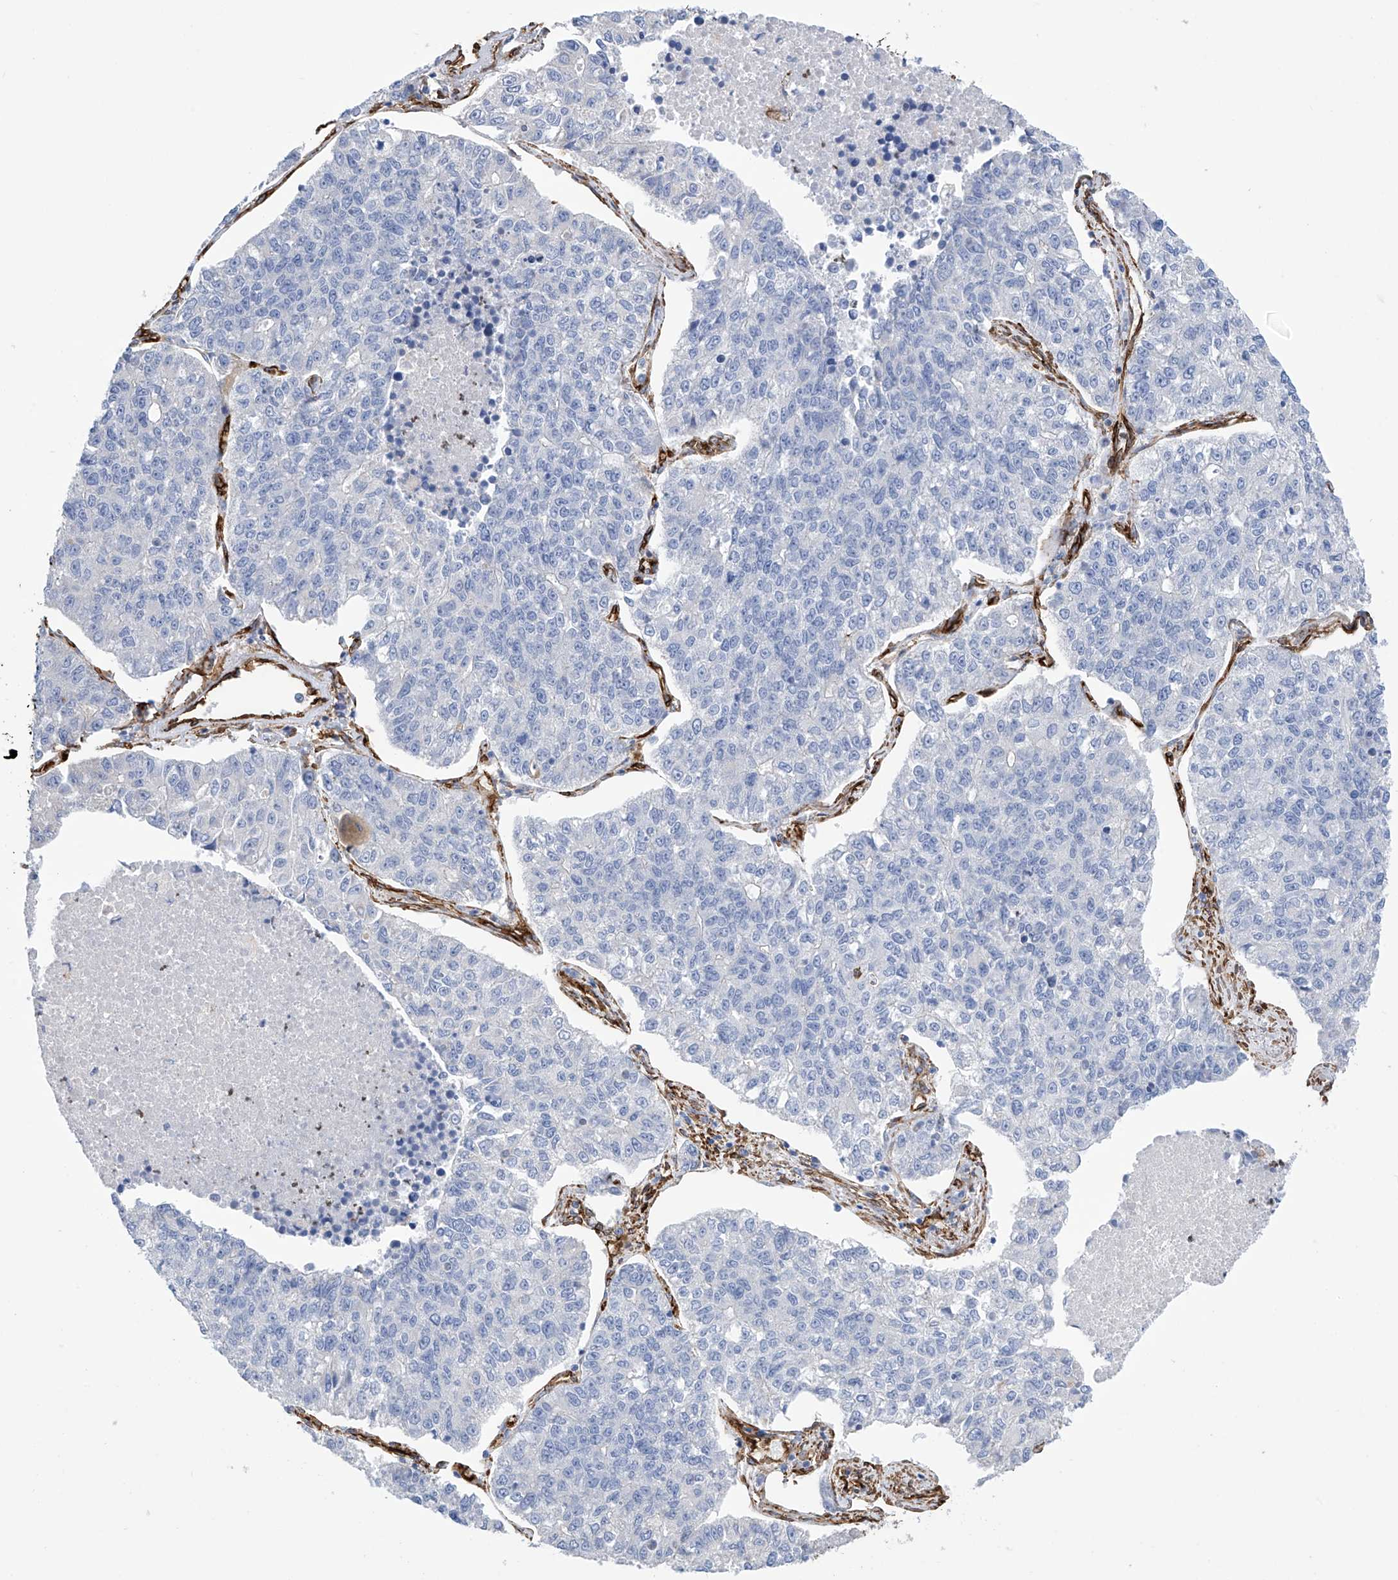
{"staining": {"intensity": "negative", "quantity": "none", "location": "none"}, "tissue": "lung cancer", "cell_type": "Tumor cells", "image_type": "cancer", "snomed": [{"axis": "morphology", "description": "Adenocarcinoma, NOS"}, {"axis": "topography", "description": "Lung"}], "caption": "Human lung cancer stained for a protein using IHC displays no staining in tumor cells.", "gene": "UBTD1", "patient": {"sex": "male", "age": 49}}